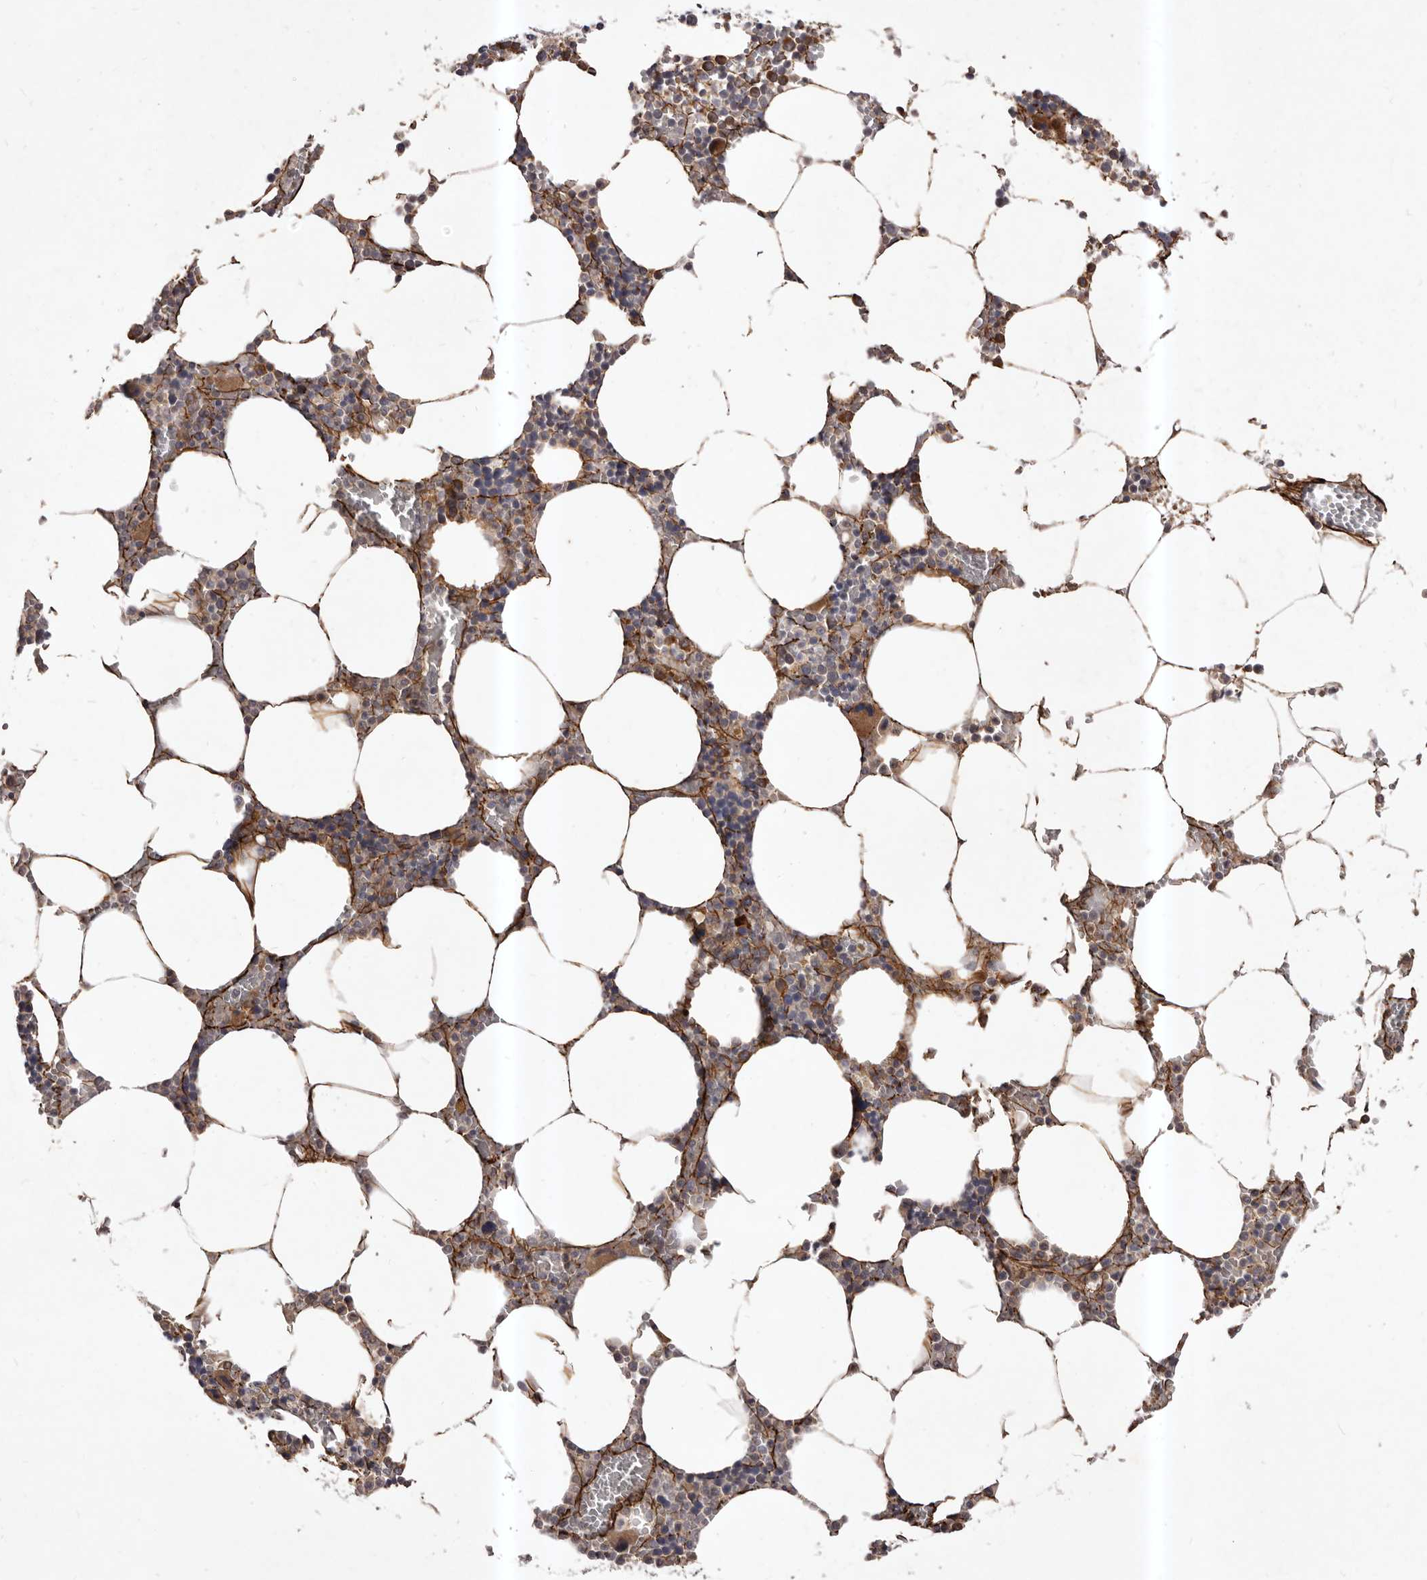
{"staining": {"intensity": "moderate", "quantity": "<25%", "location": "cytoplasmic/membranous"}, "tissue": "bone marrow", "cell_type": "Hematopoietic cells", "image_type": "normal", "snomed": [{"axis": "morphology", "description": "Normal tissue, NOS"}, {"axis": "topography", "description": "Bone marrow"}], "caption": "This photomicrograph reveals immunohistochemistry staining of unremarkable human bone marrow, with low moderate cytoplasmic/membranous expression in approximately <25% of hematopoietic cells.", "gene": "HBS1L", "patient": {"sex": "male", "age": 70}}